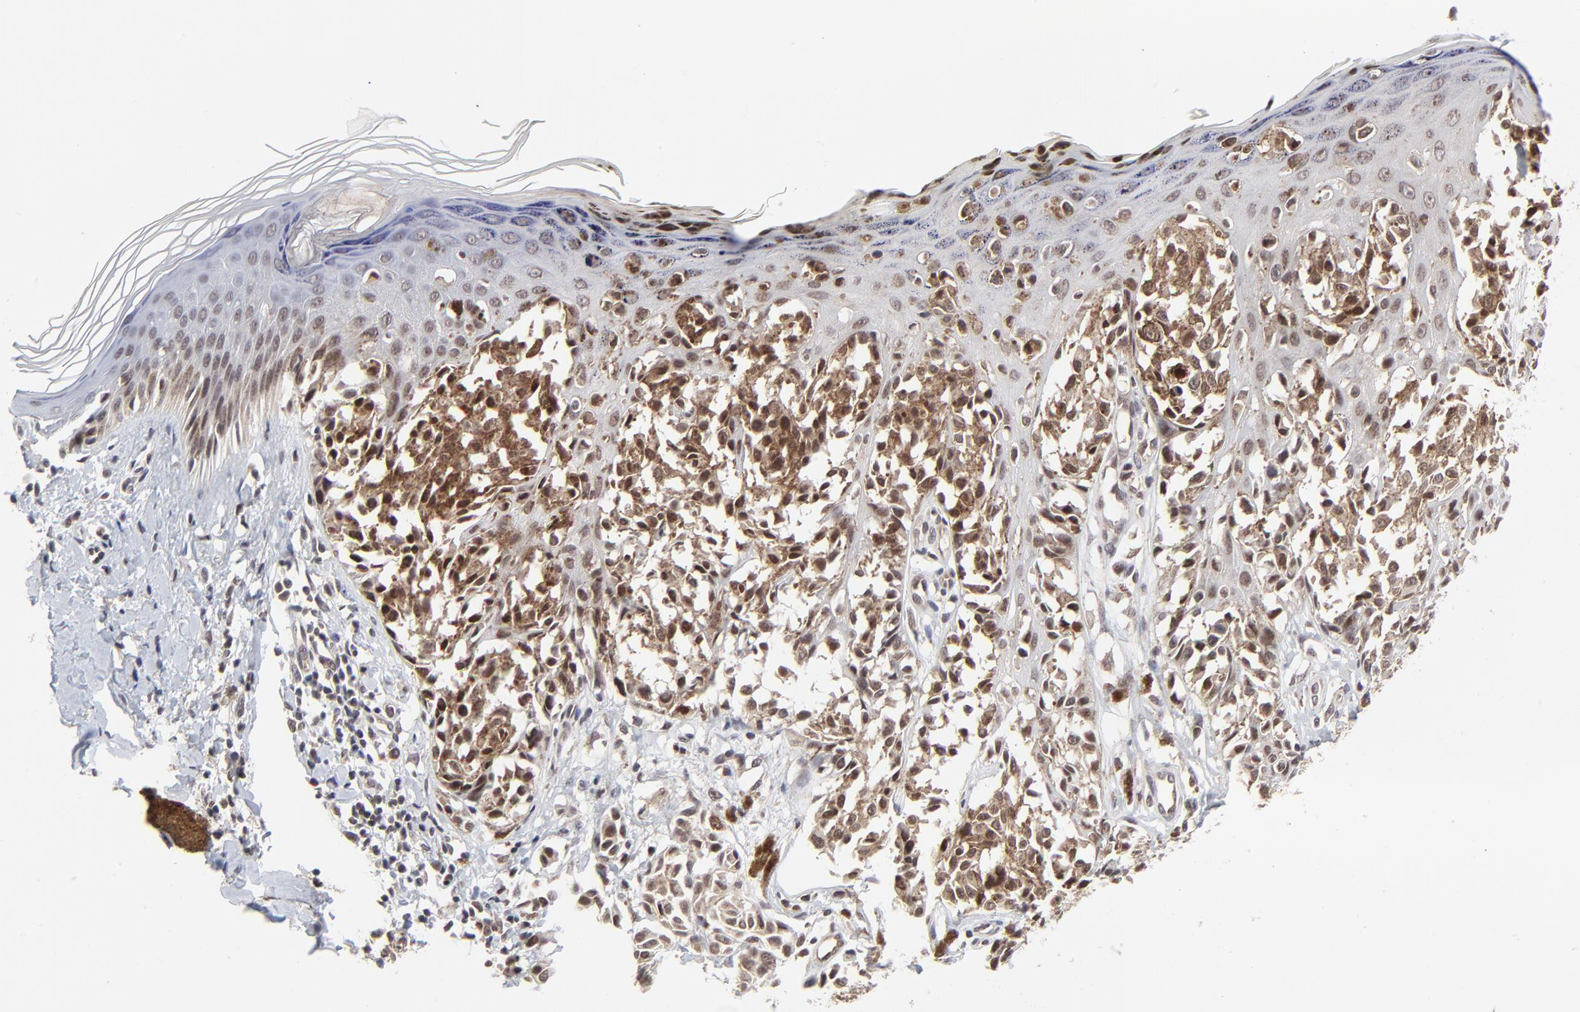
{"staining": {"intensity": "moderate", "quantity": ">75%", "location": "cytoplasmic/membranous,nuclear"}, "tissue": "melanoma", "cell_type": "Tumor cells", "image_type": "cancer", "snomed": [{"axis": "morphology", "description": "Malignant melanoma, NOS"}, {"axis": "topography", "description": "Skin"}], "caption": "Tumor cells show medium levels of moderate cytoplasmic/membranous and nuclear positivity in about >75% of cells in human malignant melanoma. (IHC, brightfield microscopy, high magnification).", "gene": "CASP10", "patient": {"sex": "female", "age": 38}}